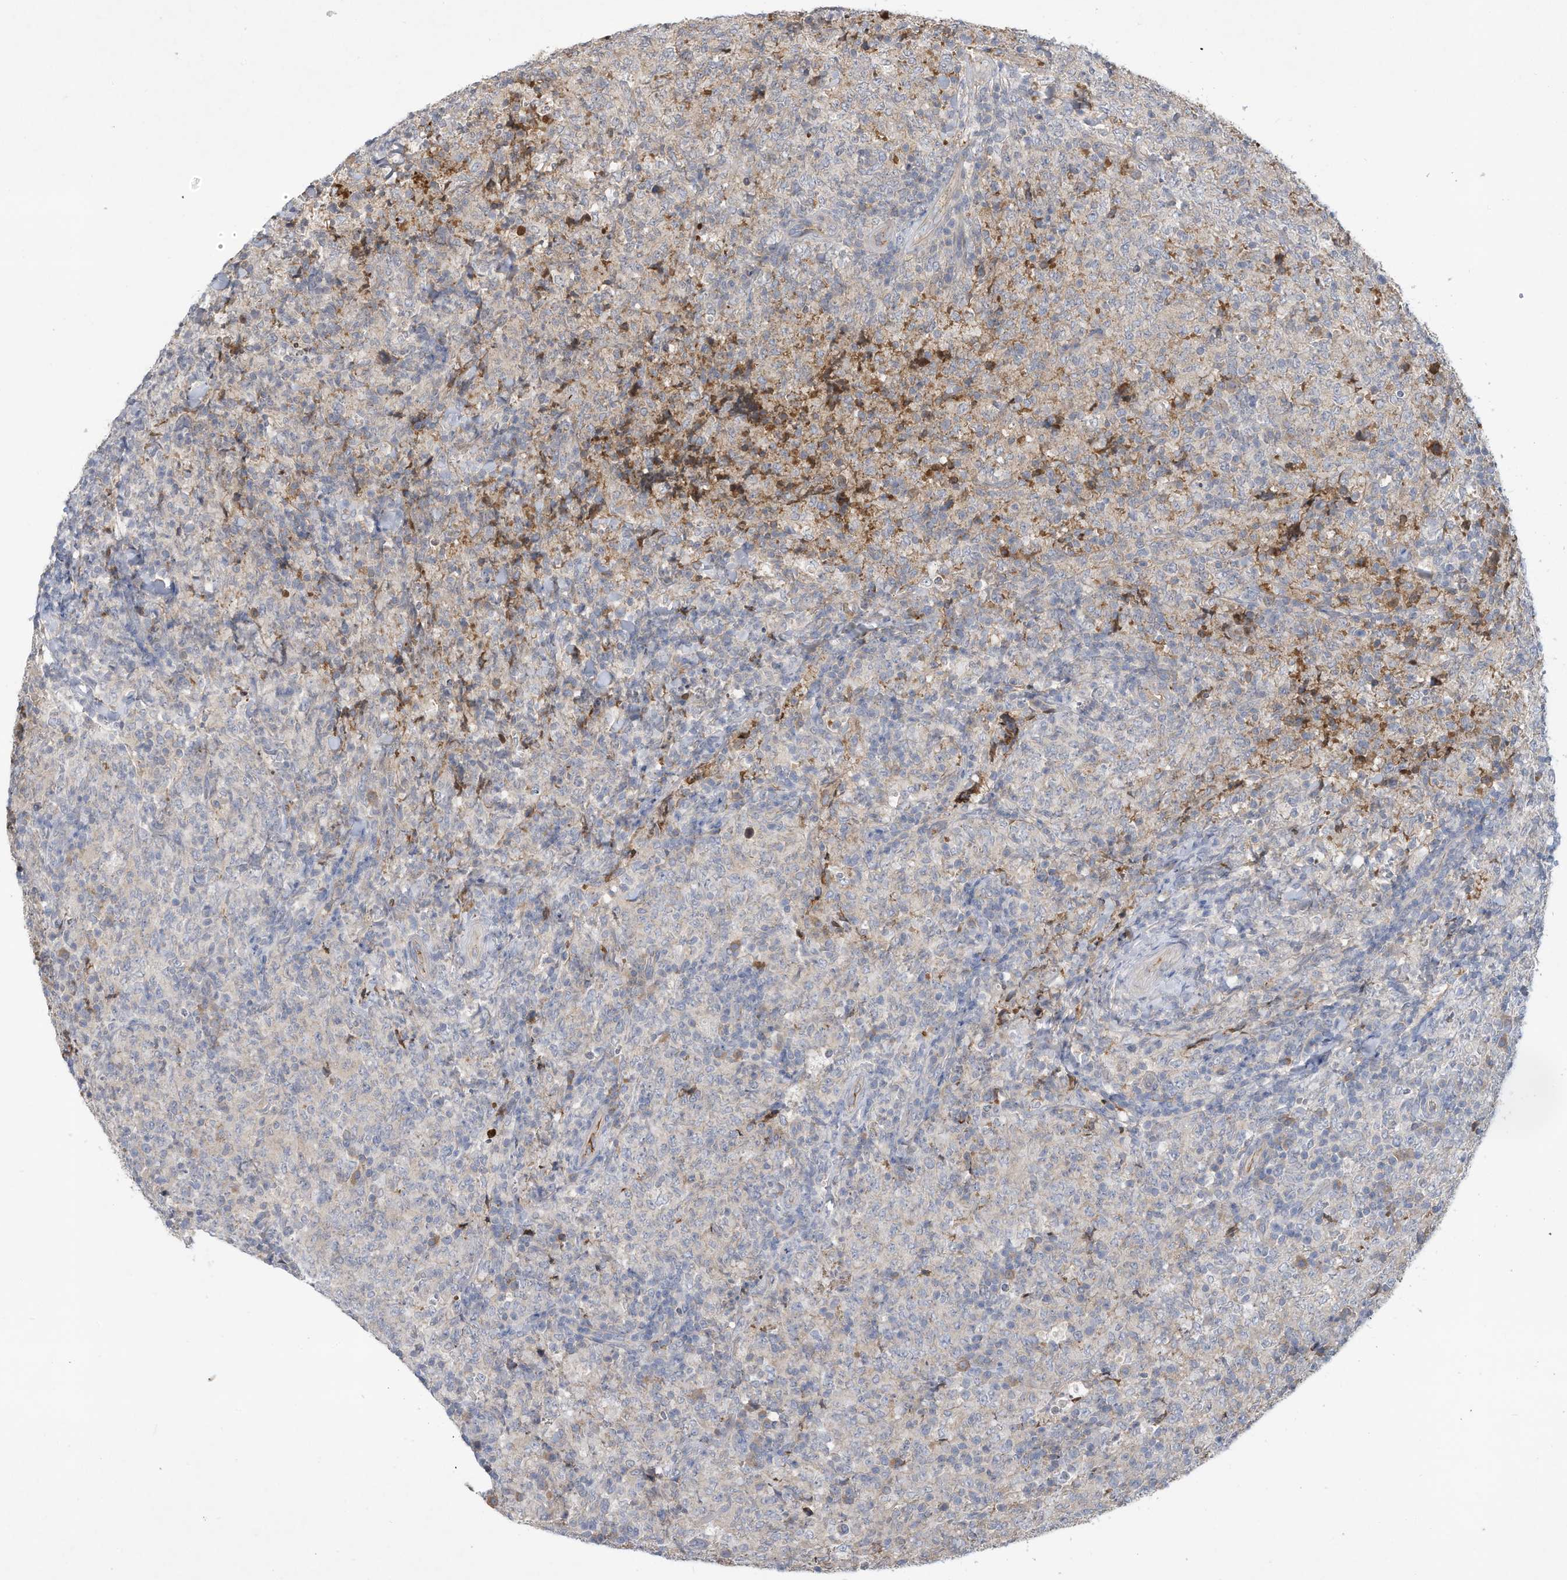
{"staining": {"intensity": "negative", "quantity": "none", "location": "none"}, "tissue": "lymphoma", "cell_type": "Tumor cells", "image_type": "cancer", "snomed": [{"axis": "morphology", "description": "Malignant lymphoma, non-Hodgkin's type, High grade"}, {"axis": "topography", "description": "Tonsil"}], "caption": "Immunohistochemistry photomicrograph of neoplastic tissue: human lymphoma stained with DAB exhibits no significant protein staining in tumor cells.", "gene": "HAS3", "patient": {"sex": "female", "age": 36}}